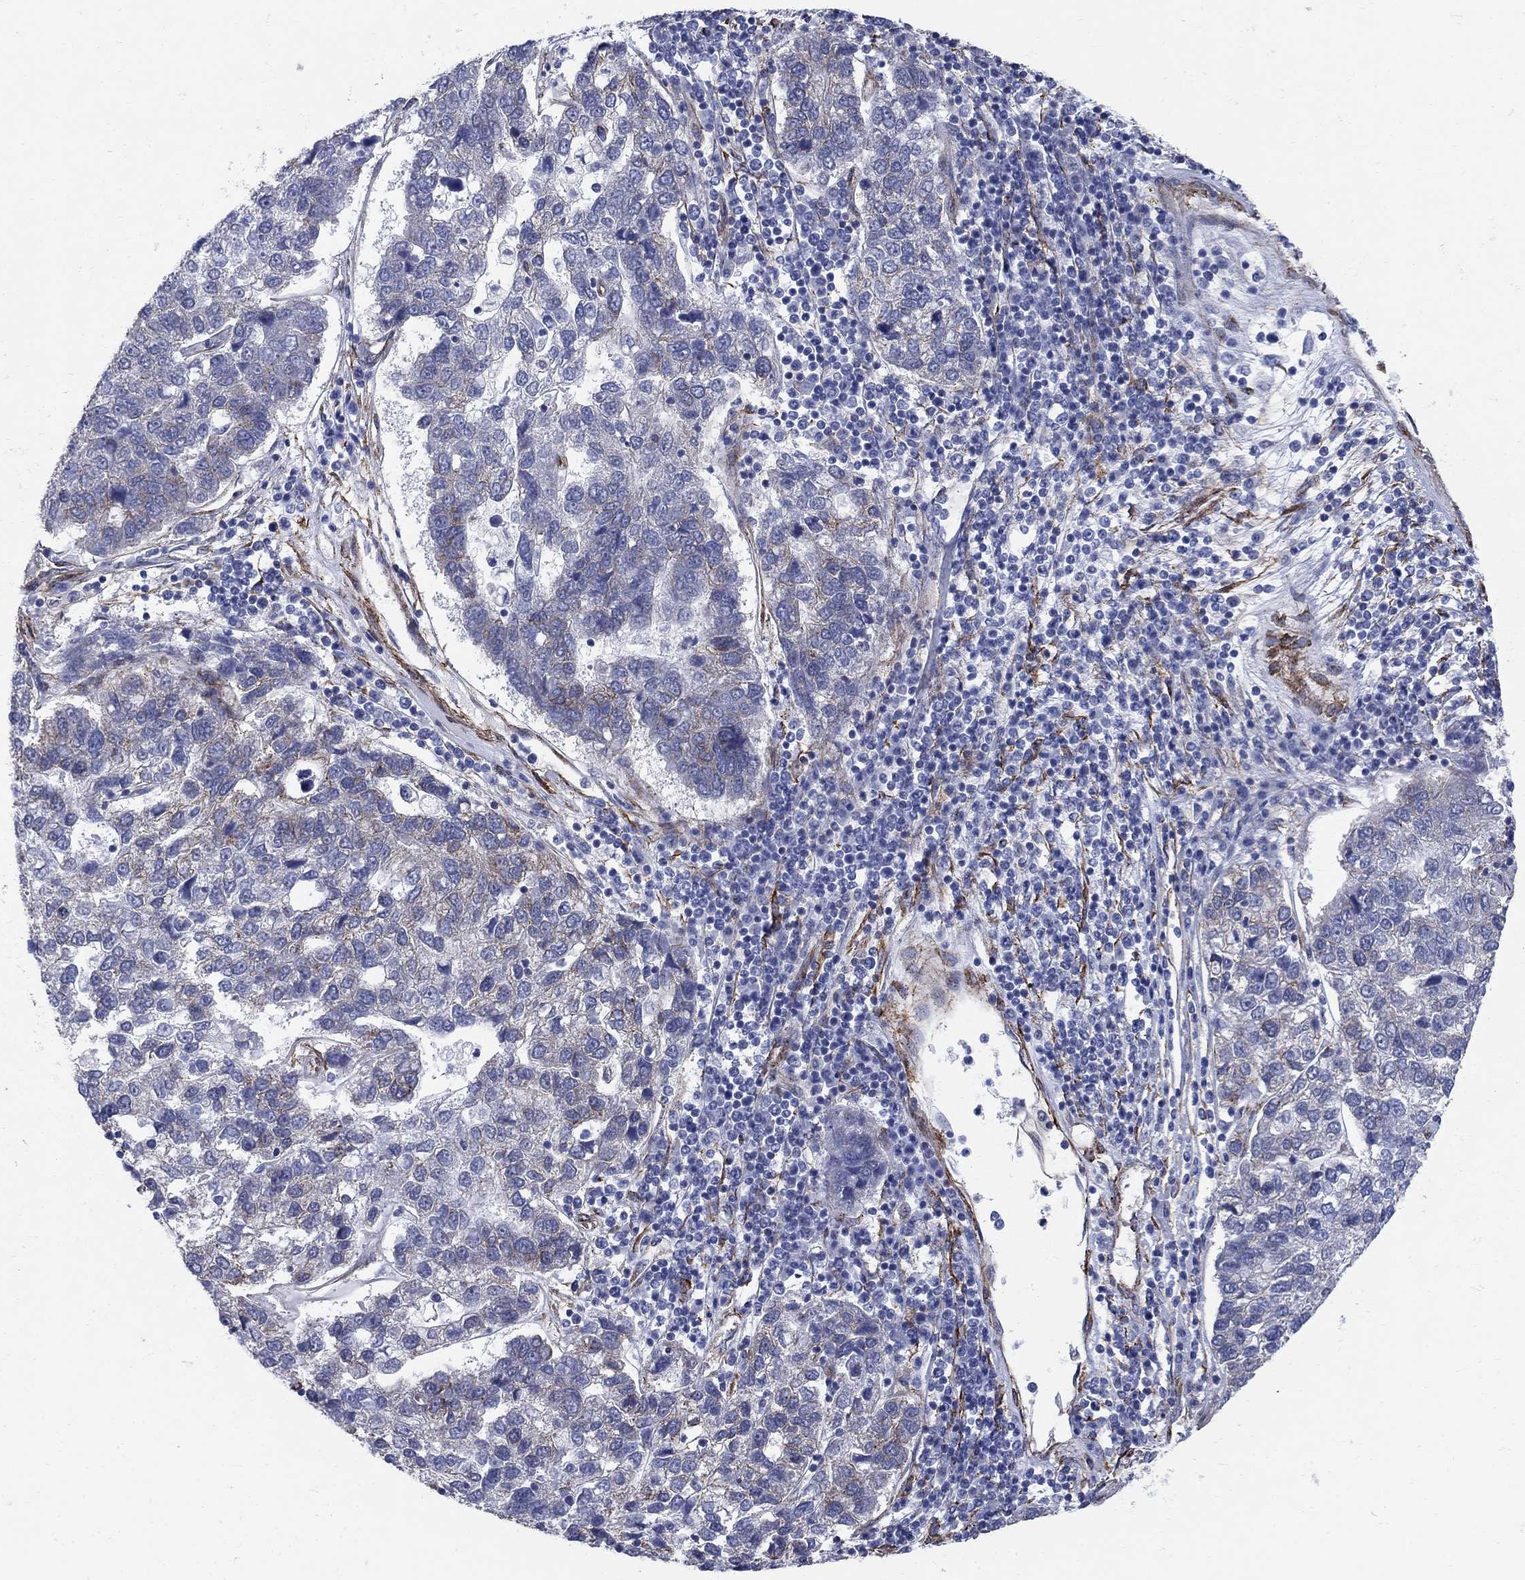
{"staining": {"intensity": "negative", "quantity": "none", "location": "none"}, "tissue": "pancreatic cancer", "cell_type": "Tumor cells", "image_type": "cancer", "snomed": [{"axis": "morphology", "description": "Adenocarcinoma, NOS"}, {"axis": "topography", "description": "Pancreas"}], "caption": "Histopathology image shows no protein positivity in tumor cells of pancreatic cancer tissue.", "gene": "SEPTIN8", "patient": {"sex": "female", "age": 61}}